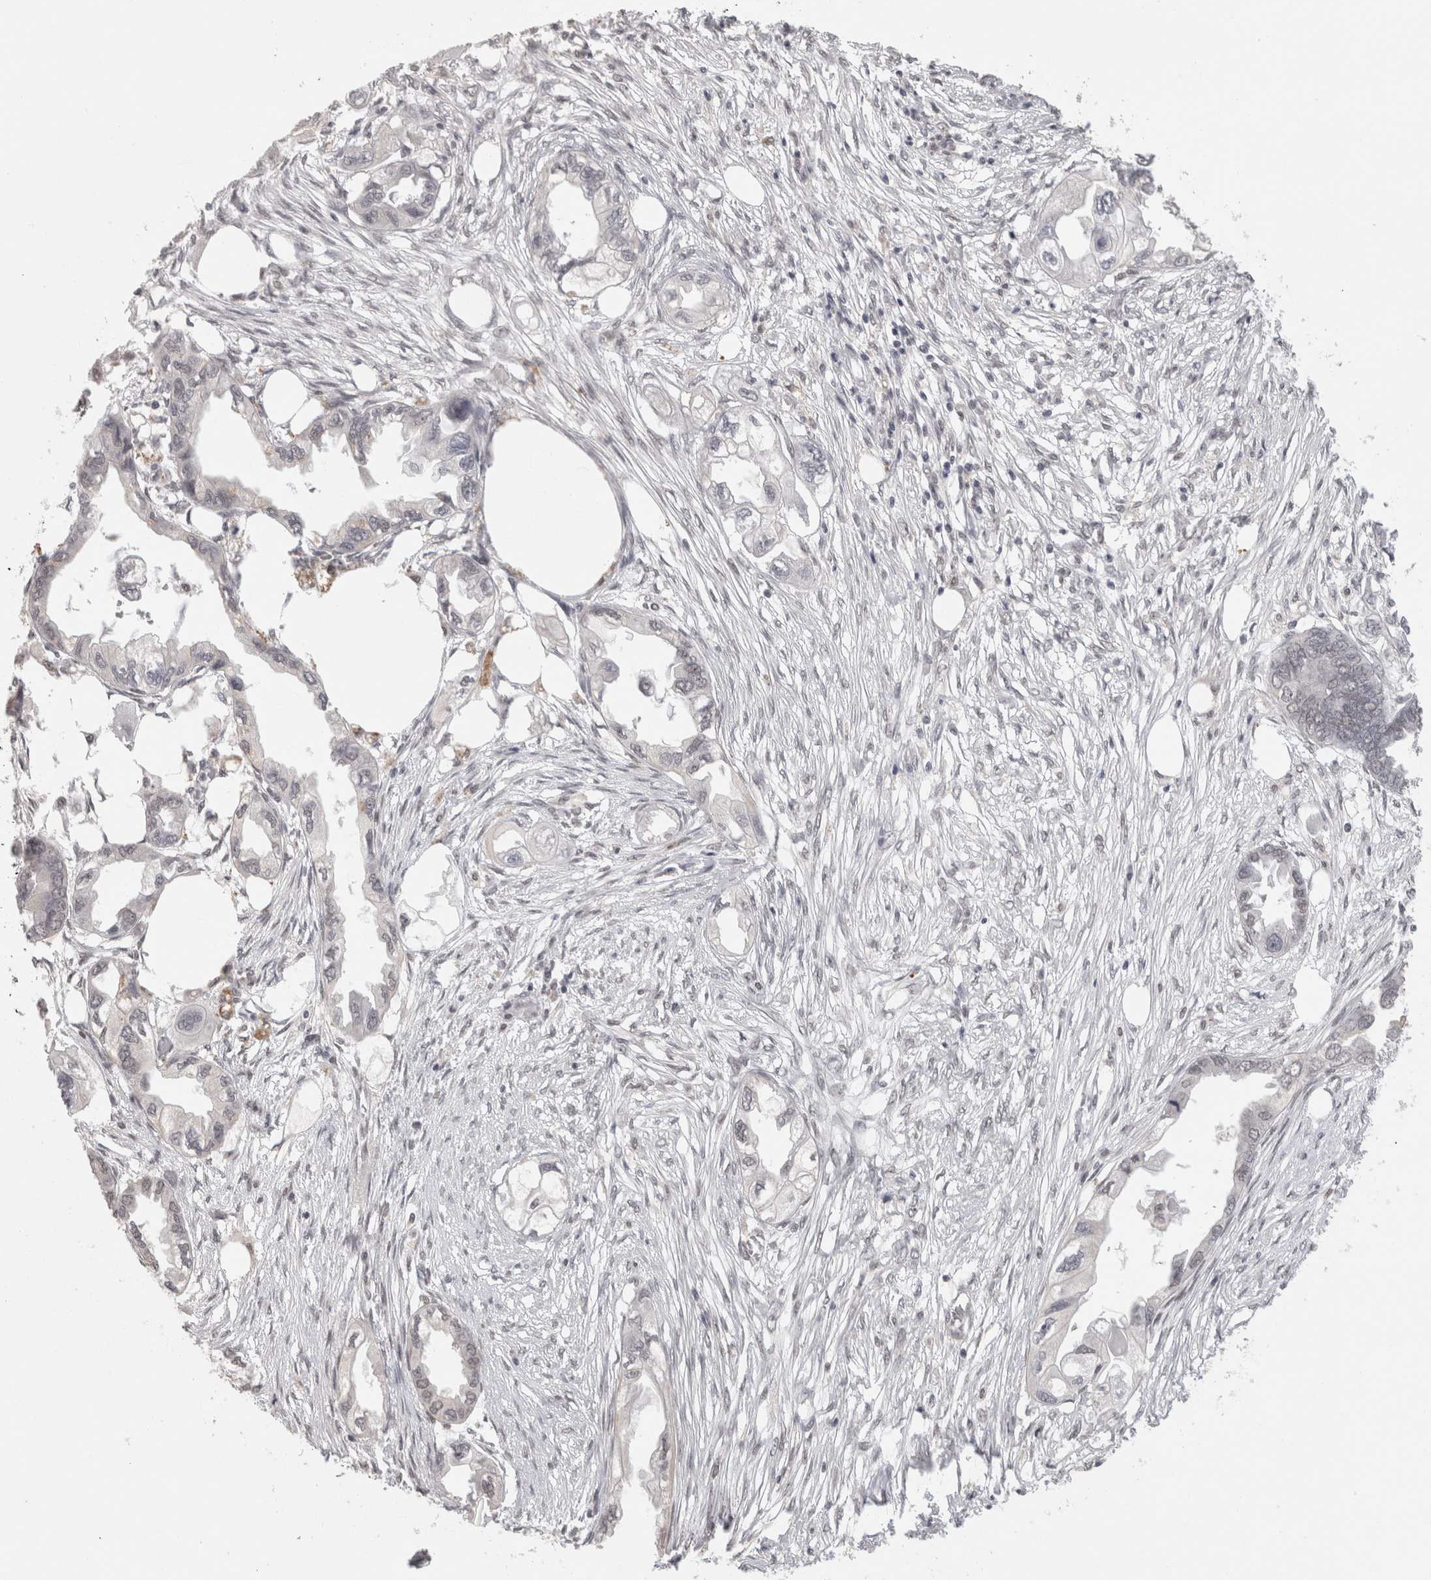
{"staining": {"intensity": "negative", "quantity": "none", "location": "none"}, "tissue": "endometrial cancer", "cell_type": "Tumor cells", "image_type": "cancer", "snomed": [{"axis": "morphology", "description": "Adenocarcinoma, NOS"}, {"axis": "morphology", "description": "Adenocarcinoma, metastatic, NOS"}, {"axis": "topography", "description": "Adipose tissue"}, {"axis": "topography", "description": "Endometrium"}], "caption": "The histopathology image exhibits no significant positivity in tumor cells of endometrial cancer (adenocarcinoma).", "gene": "ZNF830", "patient": {"sex": "female", "age": 67}}